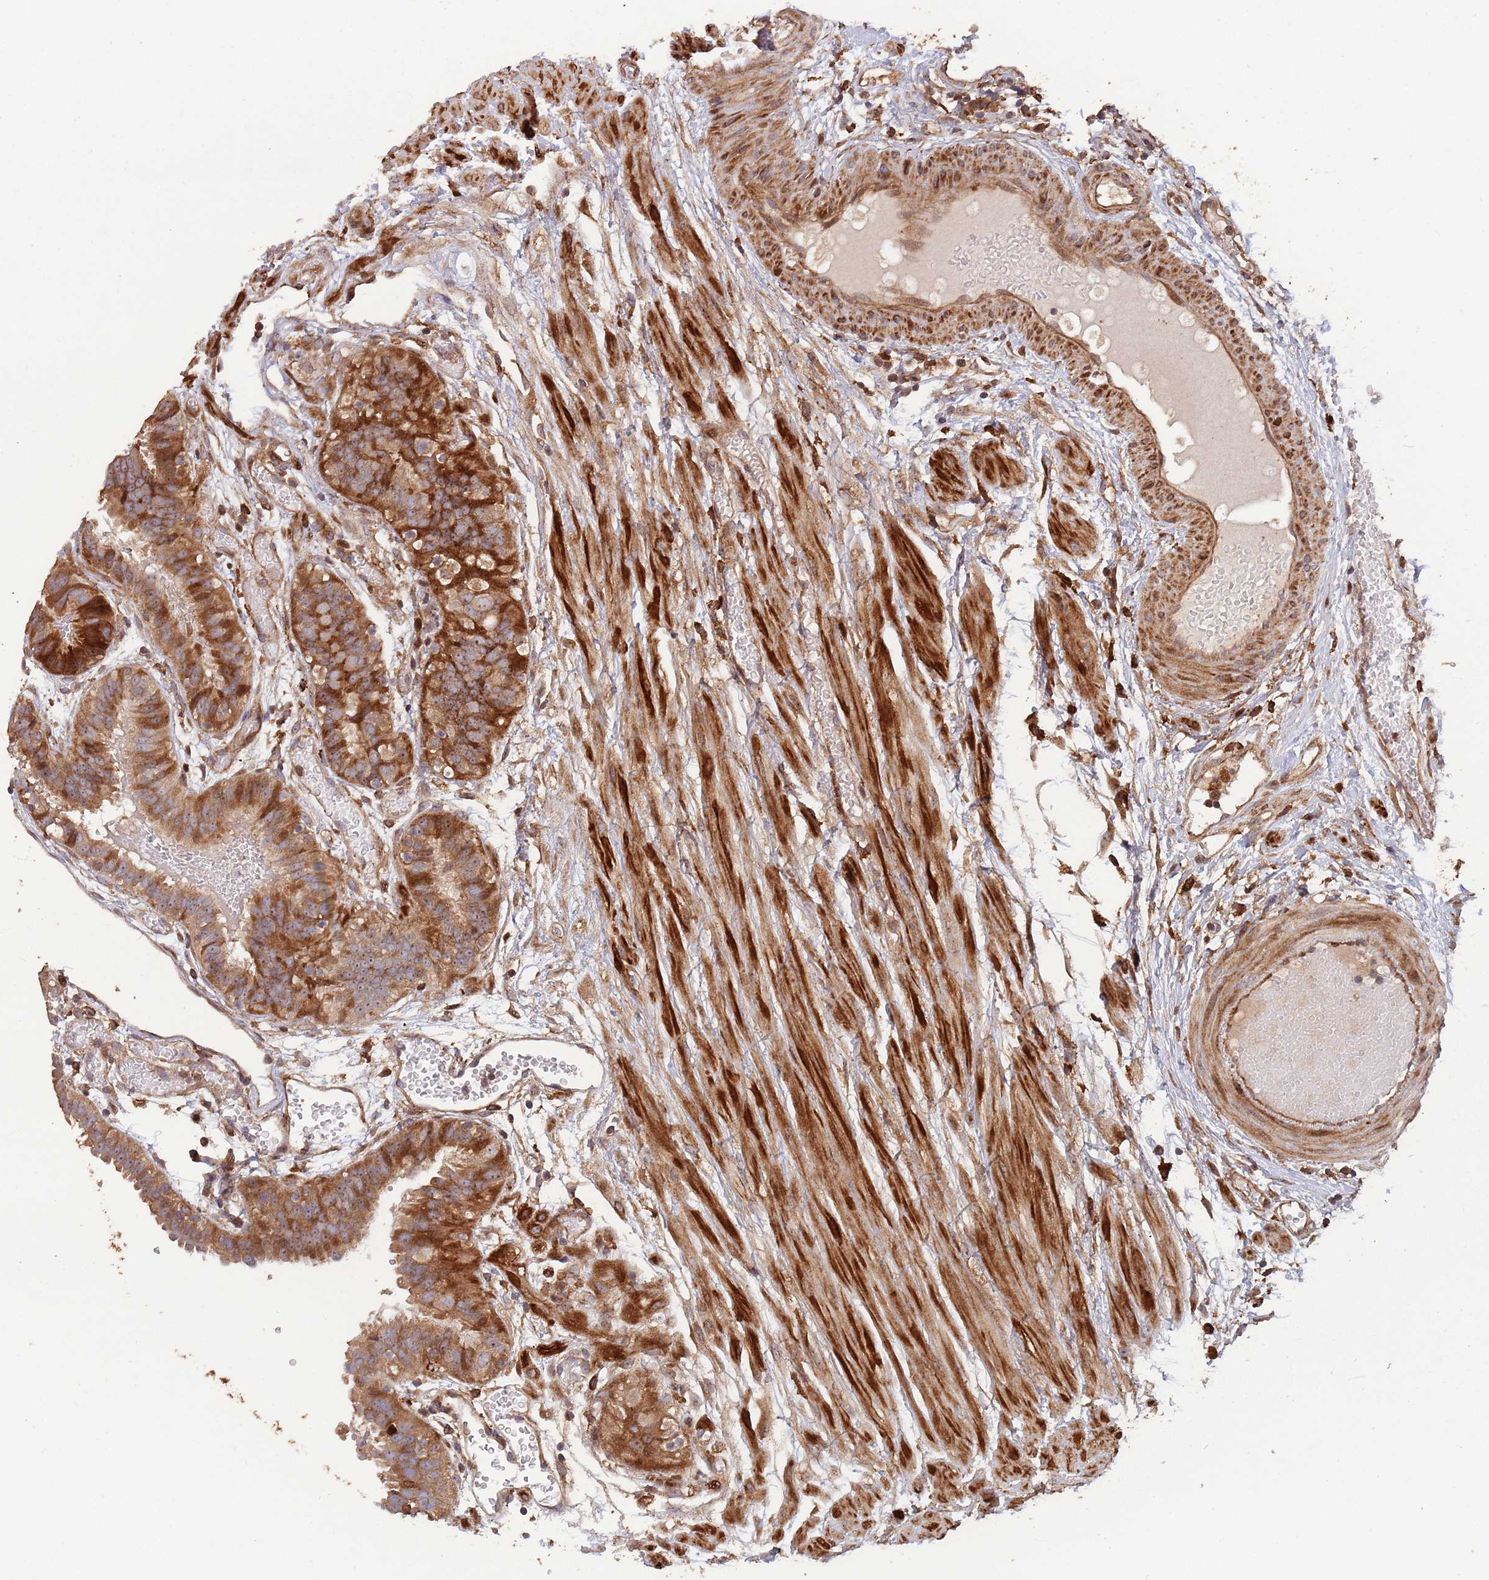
{"staining": {"intensity": "moderate", "quantity": ">75%", "location": "cytoplasmic/membranous,nuclear"}, "tissue": "fallopian tube", "cell_type": "Glandular cells", "image_type": "normal", "snomed": [{"axis": "morphology", "description": "Normal tissue, NOS"}, {"axis": "topography", "description": "Fallopian tube"}], "caption": "Glandular cells show medium levels of moderate cytoplasmic/membranous,nuclear expression in approximately >75% of cells in benign fallopian tube.", "gene": "ZNF428", "patient": {"sex": "female", "age": 37}}